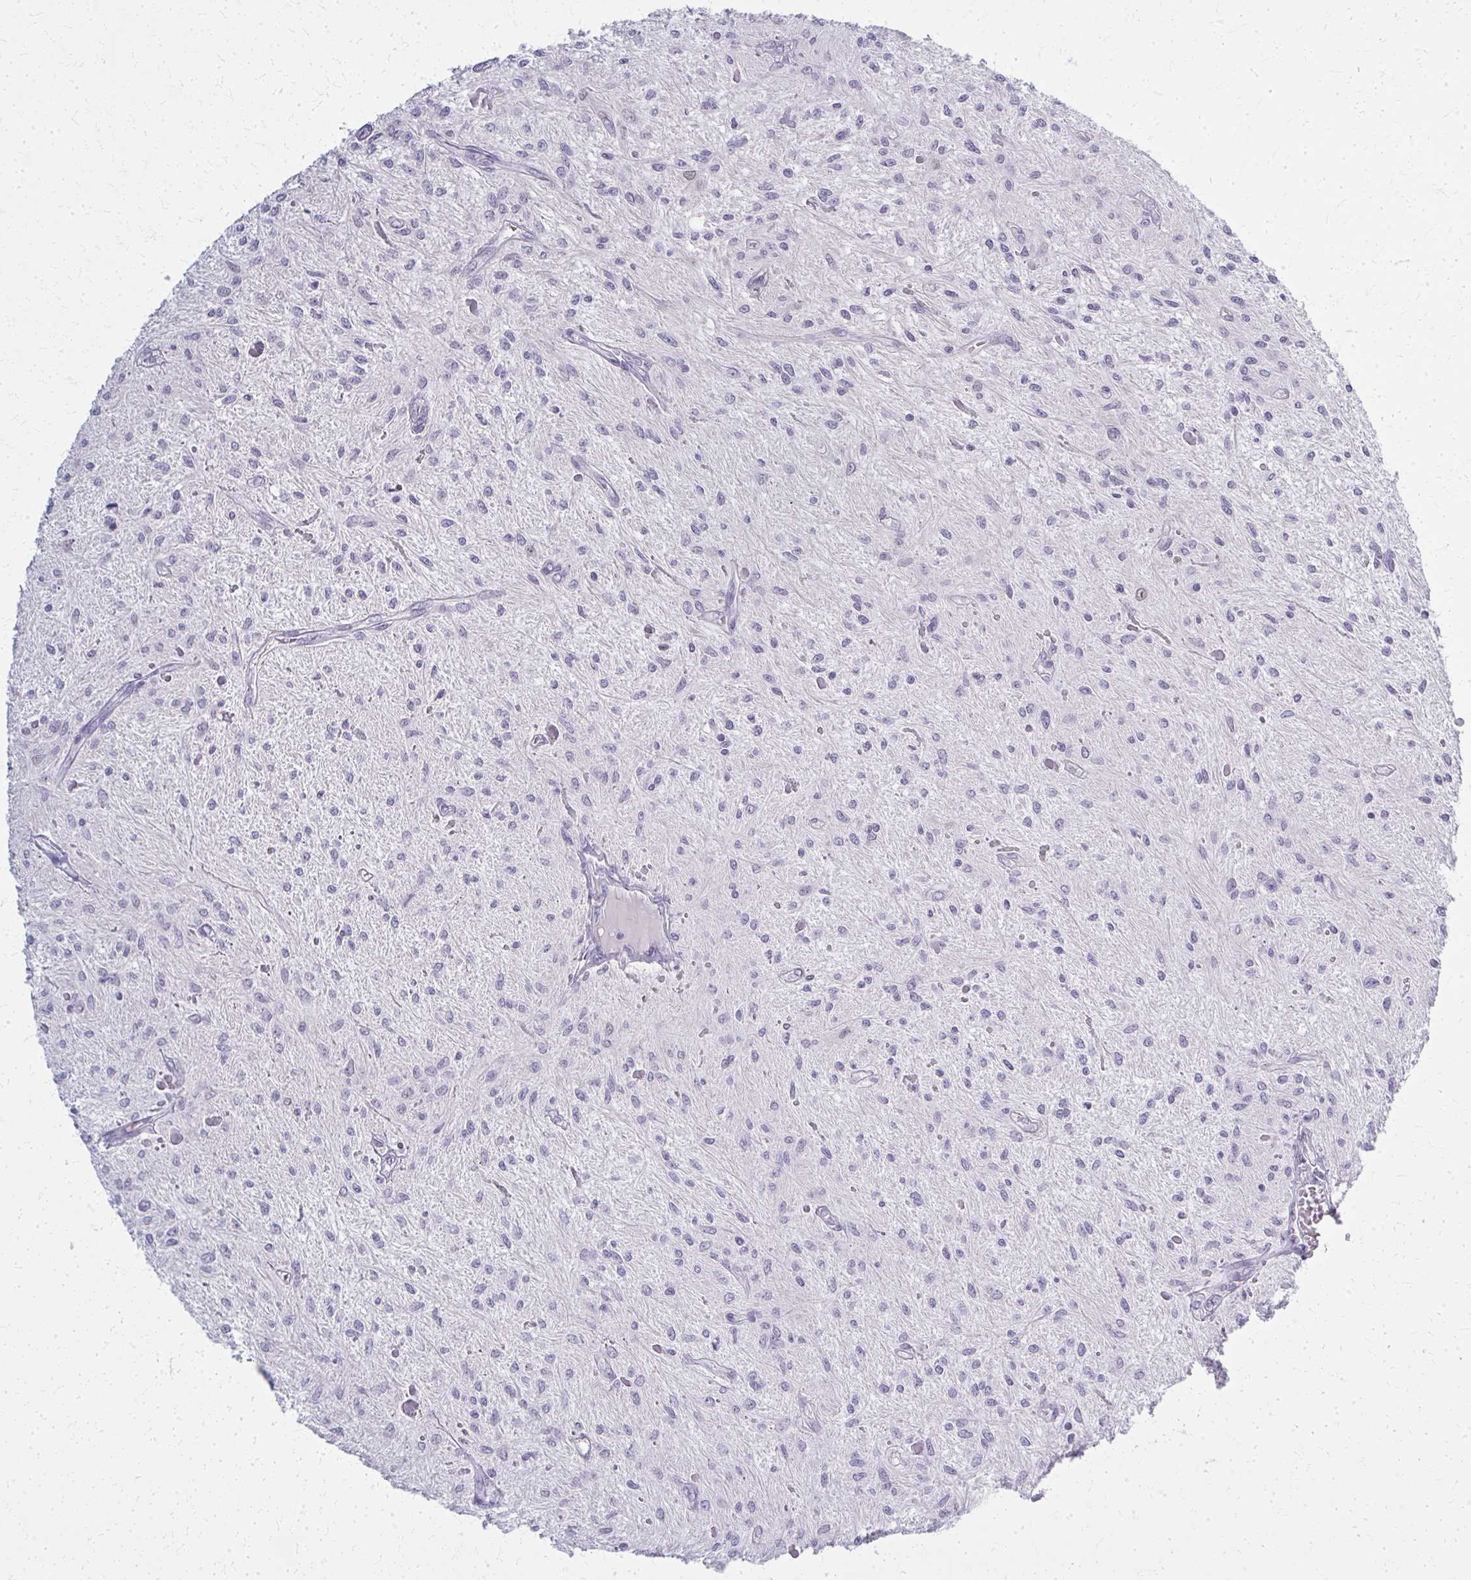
{"staining": {"intensity": "negative", "quantity": "none", "location": "none"}, "tissue": "glioma", "cell_type": "Tumor cells", "image_type": "cancer", "snomed": [{"axis": "morphology", "description": "Glioma, malignant, Low grade"}, {"axis": "topography", "description": "Cerebellum"}], "caption": "Tumor cells are negative for protein expression in human glioma.", "gene": "CASQ2", "patient": {"sex": "female", "age": 14}}